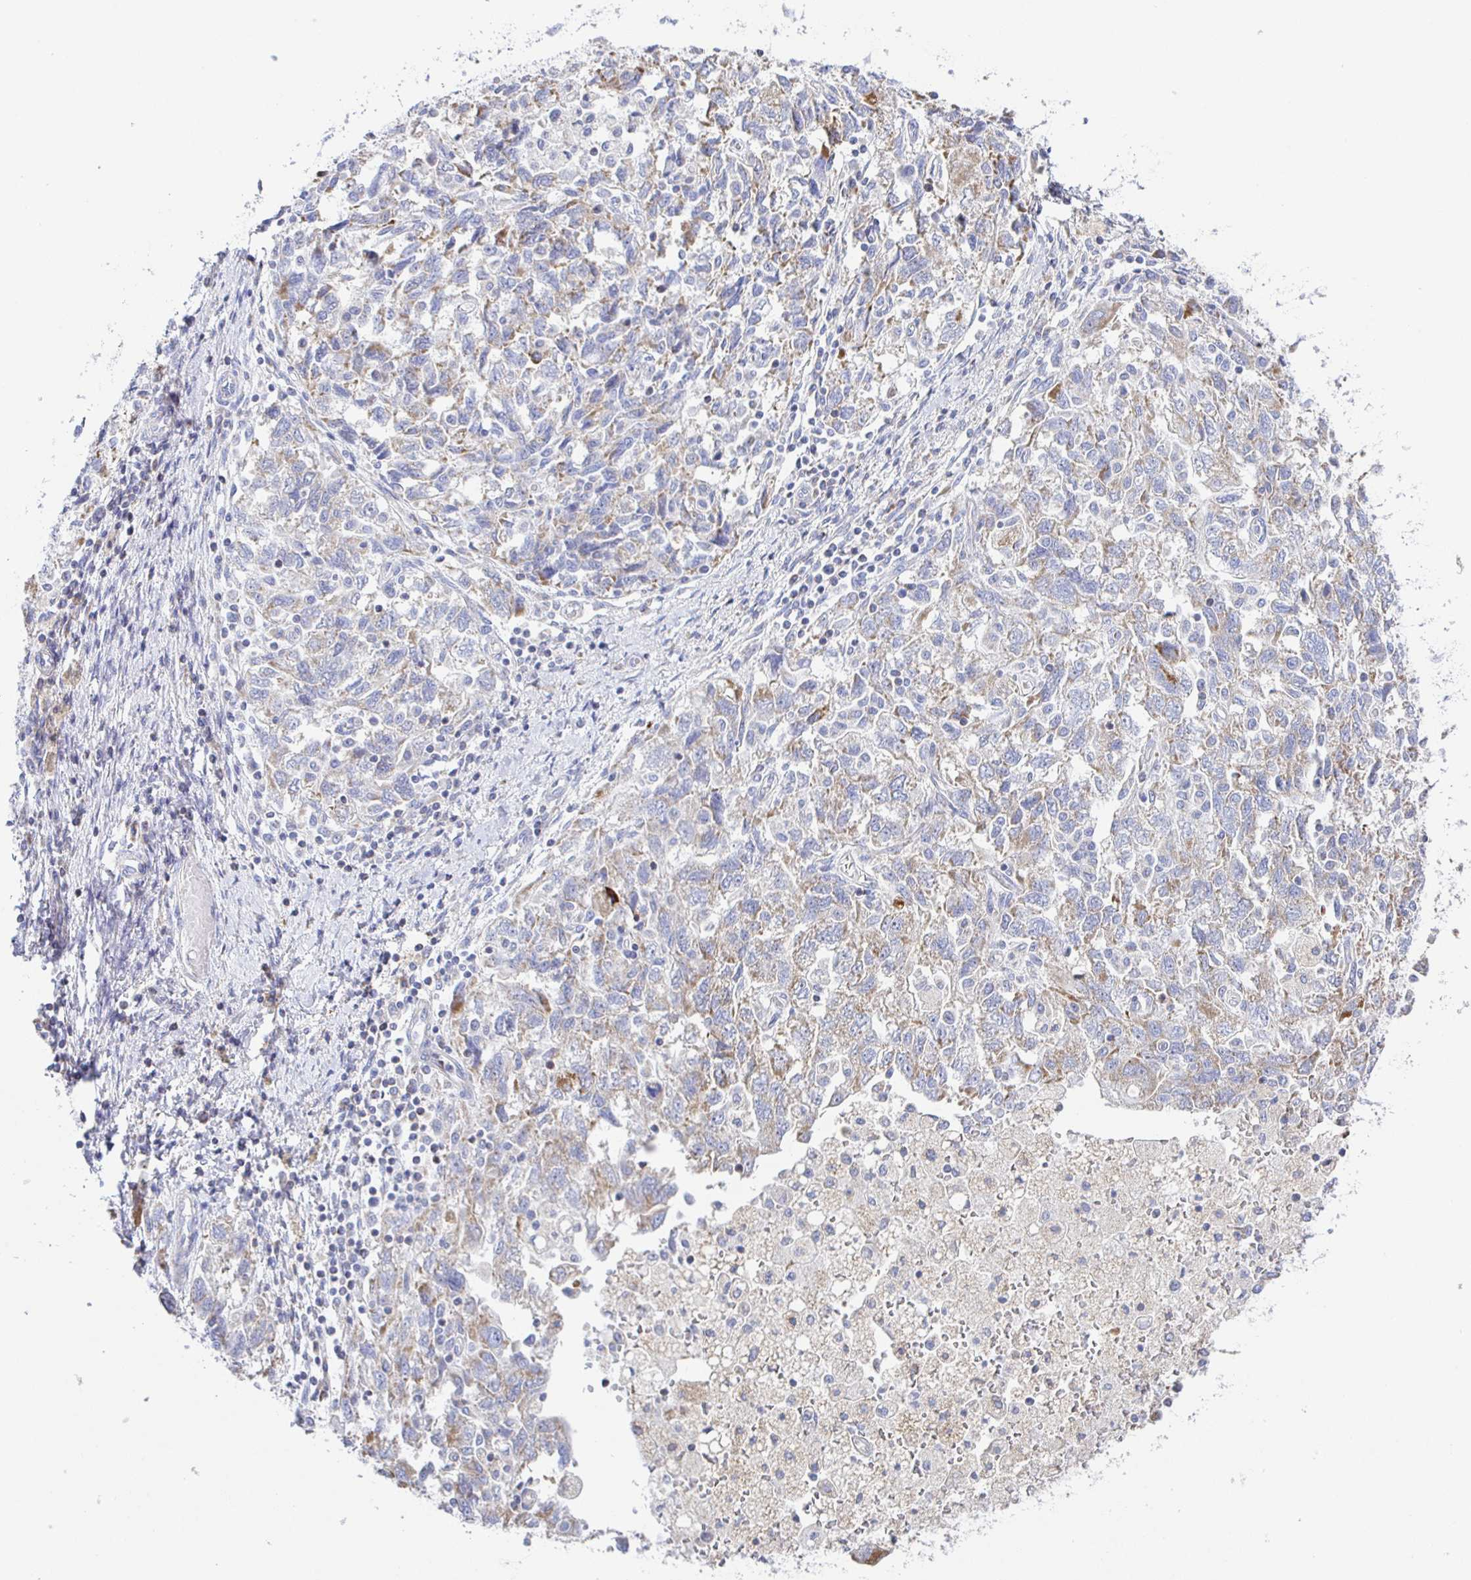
{"staining": {"intensity": "weak", "quantity": "25%-75%", "location": "cytoplasmic/membranous"}, "tissue": "ovarian cancer", "cell_type": "Tumor cells", "image_type": "cancer", "snomed": [{"axis": "morphology", "description": "Carcinoma, NOS"}, {"axis": "morphology", "description": "Cystadenocarcinoma, serous, NOS"}, {"axis": "topography", "description": "Ovary"}], "caption": "Tumor cells display low levels of weak cytoplasmic/membranous expression in about 25%-75% of cells in human serous cystadenocarcinoma (ovarian).", "gene": "SYNGR4", "patient": {"sex": "female", "age": 69}}